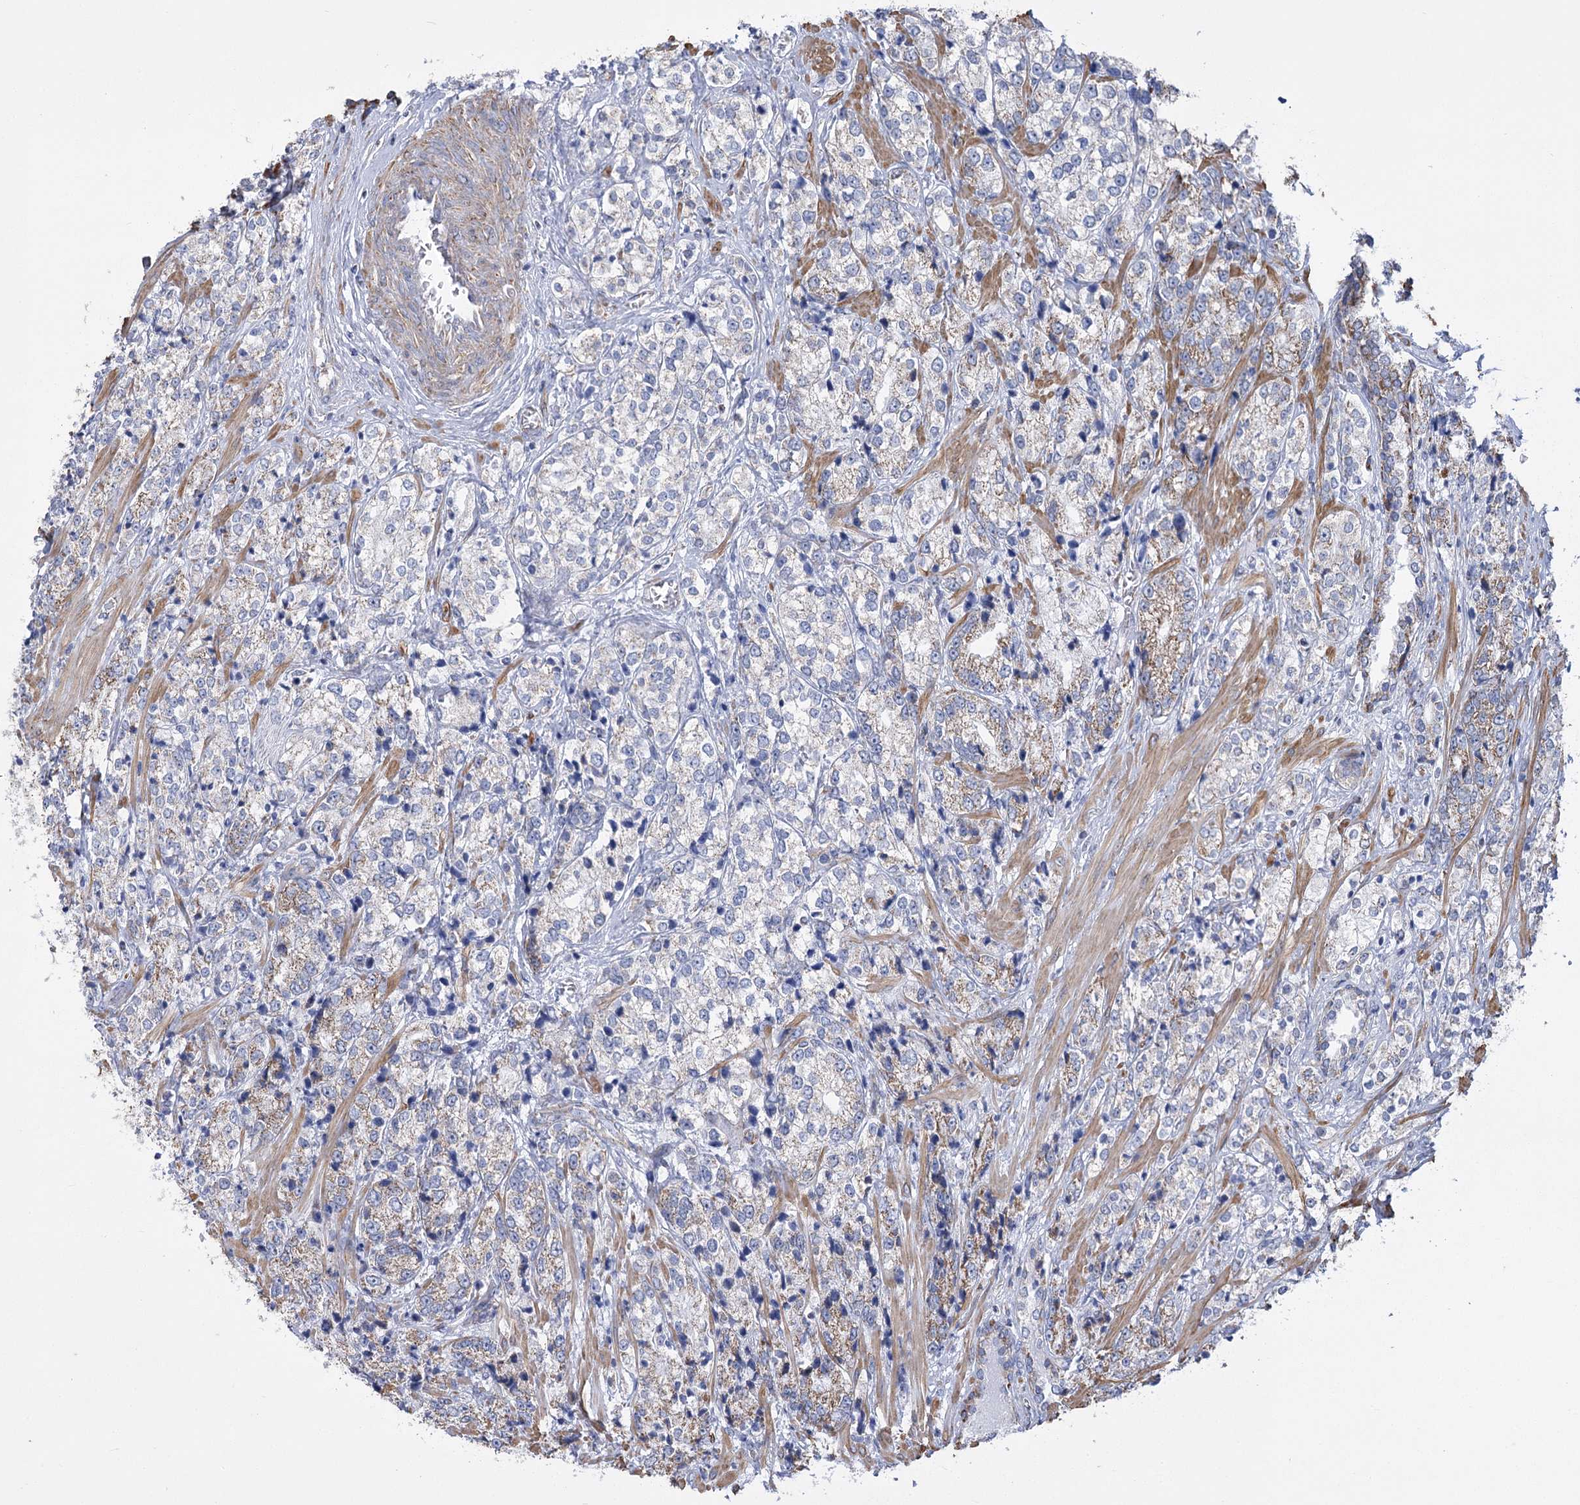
{"staining": {"intensity": "moderate", "quantity": "<25%", "location": "cytoplasmic/membranous"}, "tissue": "prostate cancer", "cell_type": "Tumor cells", "image_type": "cancer", "snomed": [{"axis": "morphology", "description": "Adenocarcinoma, High grade"}, {"axis": "topography", "description": "Prostate"}], "caption": "High-magnification brightfield microscopy of prostate cancer (high-grade adenocarcinoma) stained with DAB (brown) and counterstained with hematoxylin (blue). tumor cells exhibit moderate cytoplasmic/membranous staining is seen in about<25% of cells.", "gene": "PDHB", "patient": {"sex": "male", "age": 69}}